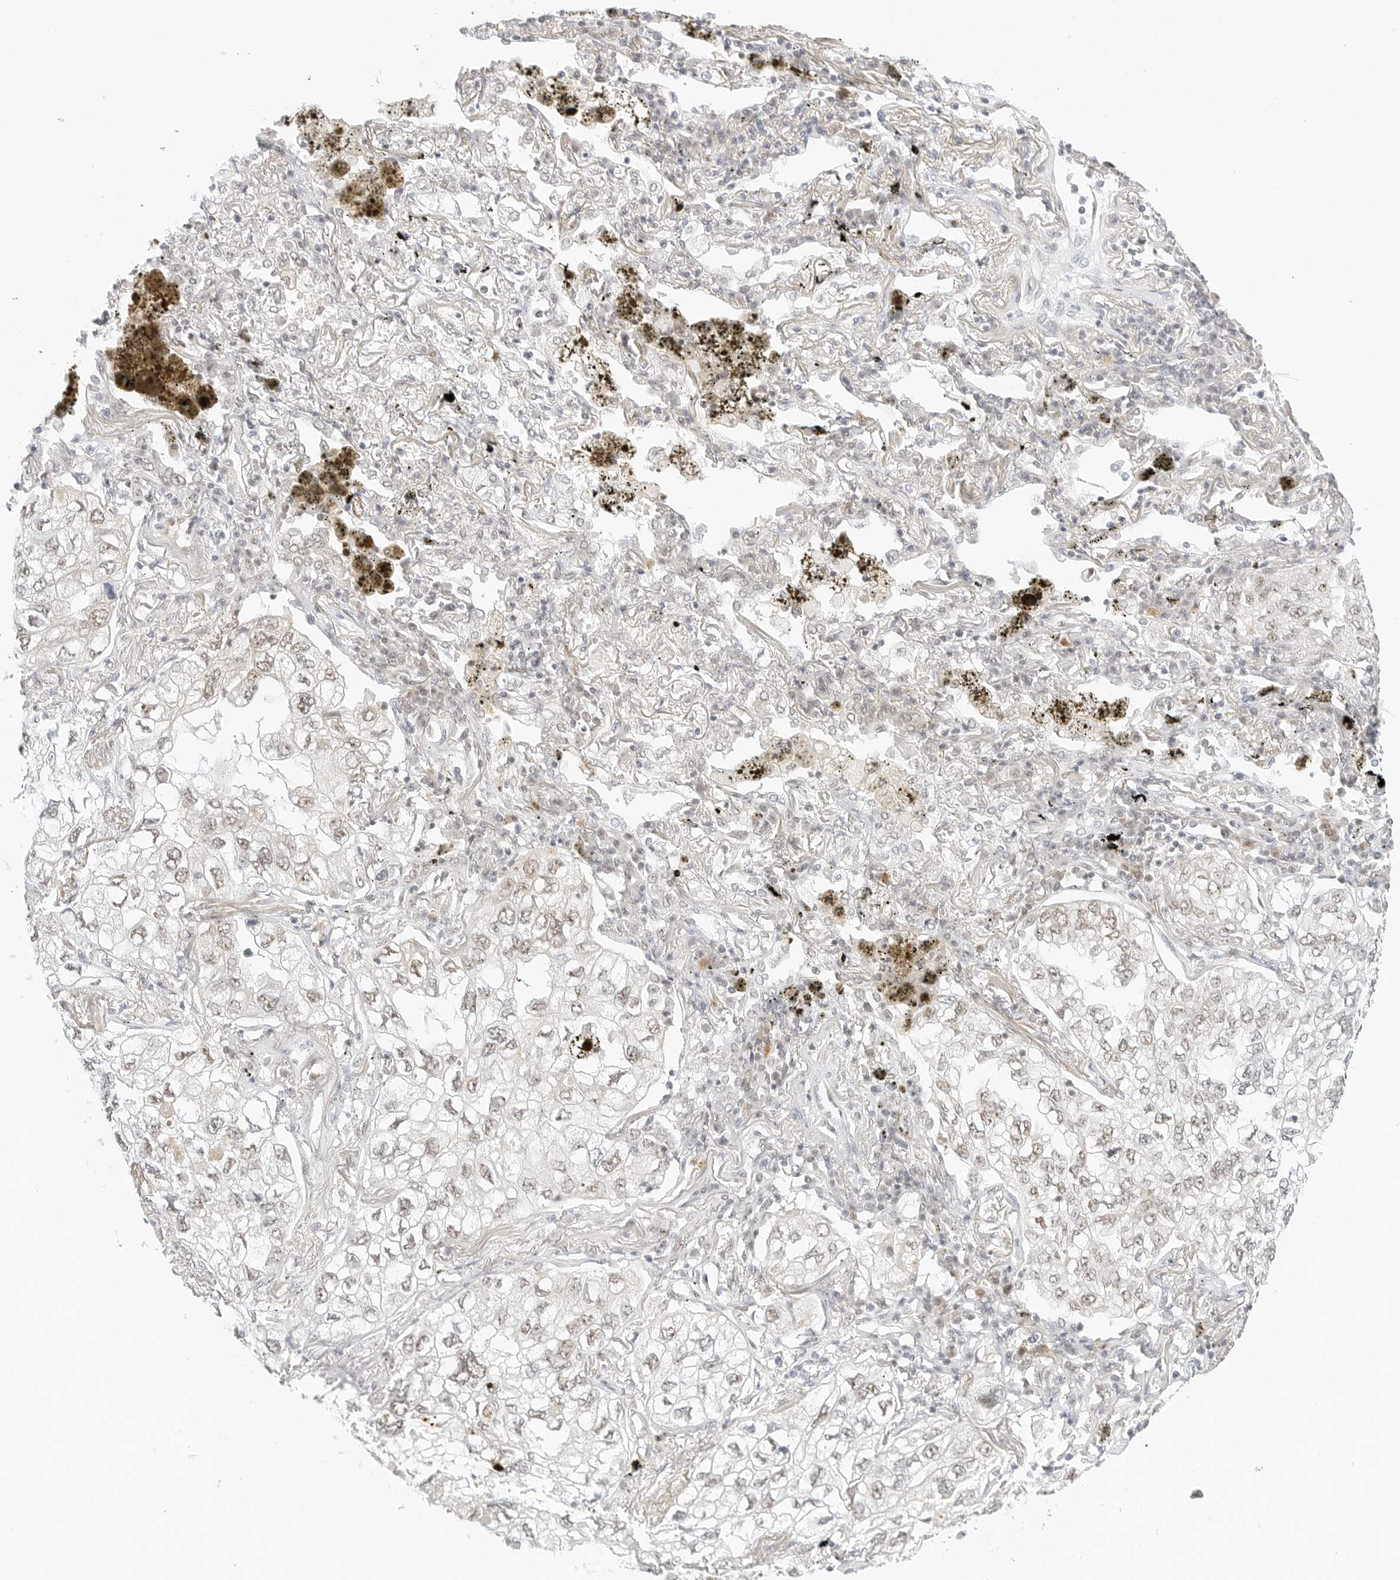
{"staining": {"intensity": "weak", "quantity": "<25%", "location": "nuclear"}, "tissue": "lung cancer", "cell_type": "Tumor cells", "image_type": "cancer", "snomed": [{"axis": "morphology", "description": "Adenocarcinoma, NOS"}, {"axis": "topography", "description": "Lung"}], "caption": "The IHC histopathology image has no significant staining in tumor cells of lung cancer (adenocarcinoma) tissue.", "gene": "NEO1", "patient": {"sex": "male", "age": 65}}